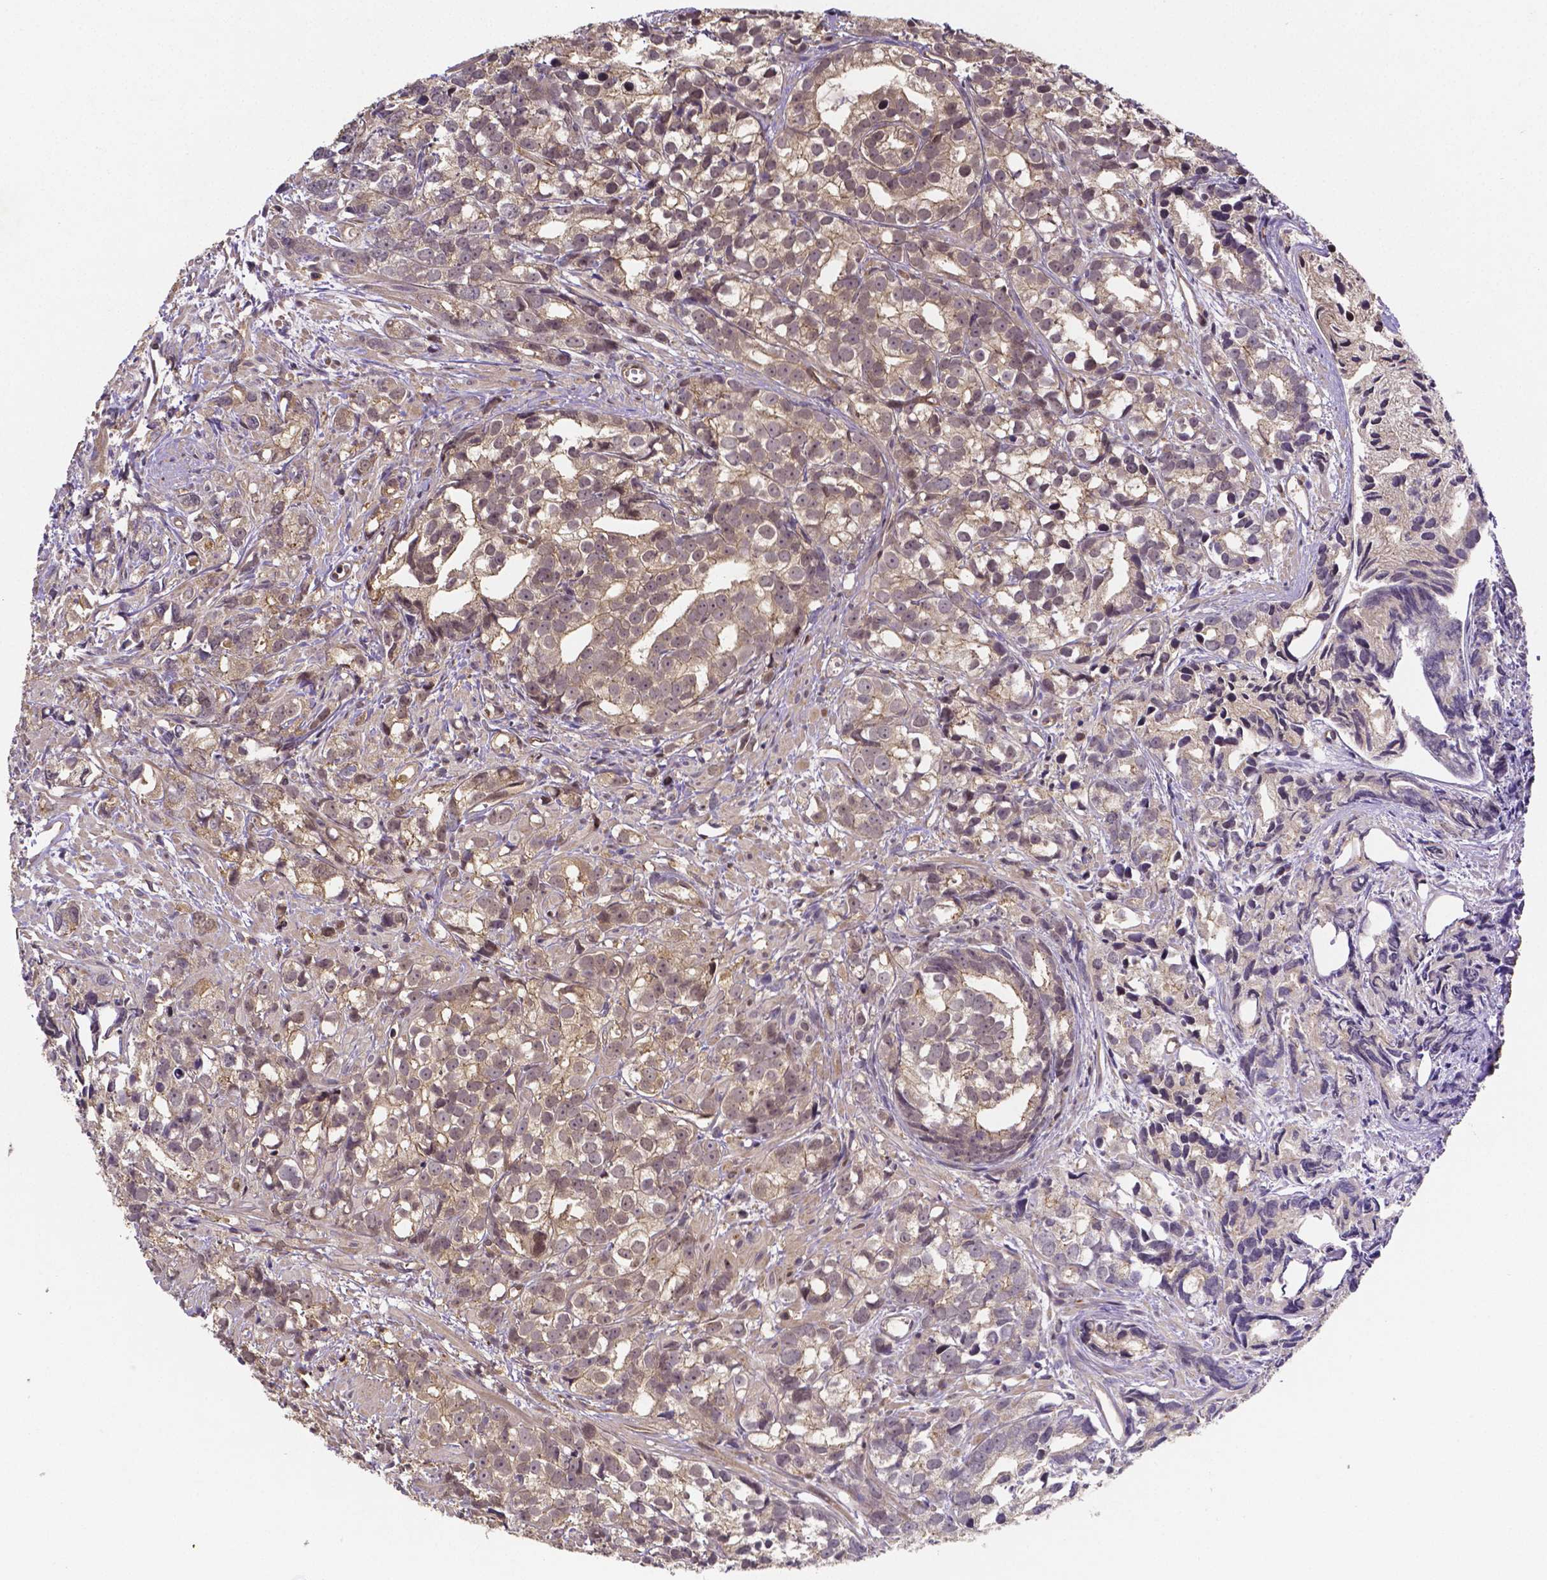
{"staining": {"intensity": "weak", "quantity": "25%-75%", "location": "cytoplasmic/membranous"}, "tissue": "prostate cancer", "cell_type": "Tumor cells", "image_type": "cancer", "snomed": [{"axis": "morphology", "description": "Adenocarcinoma, High grade"}, {"axis": "topography", "description": "Prostate"}], "caption": "Protein expression by immunohistochemistry shows weak cytoplasmic/membranous expression in about 25%-75% of tumor cells in prostate cancer.", "gene": "RNF123", "patient": {"sex": "male", "age": 79}}